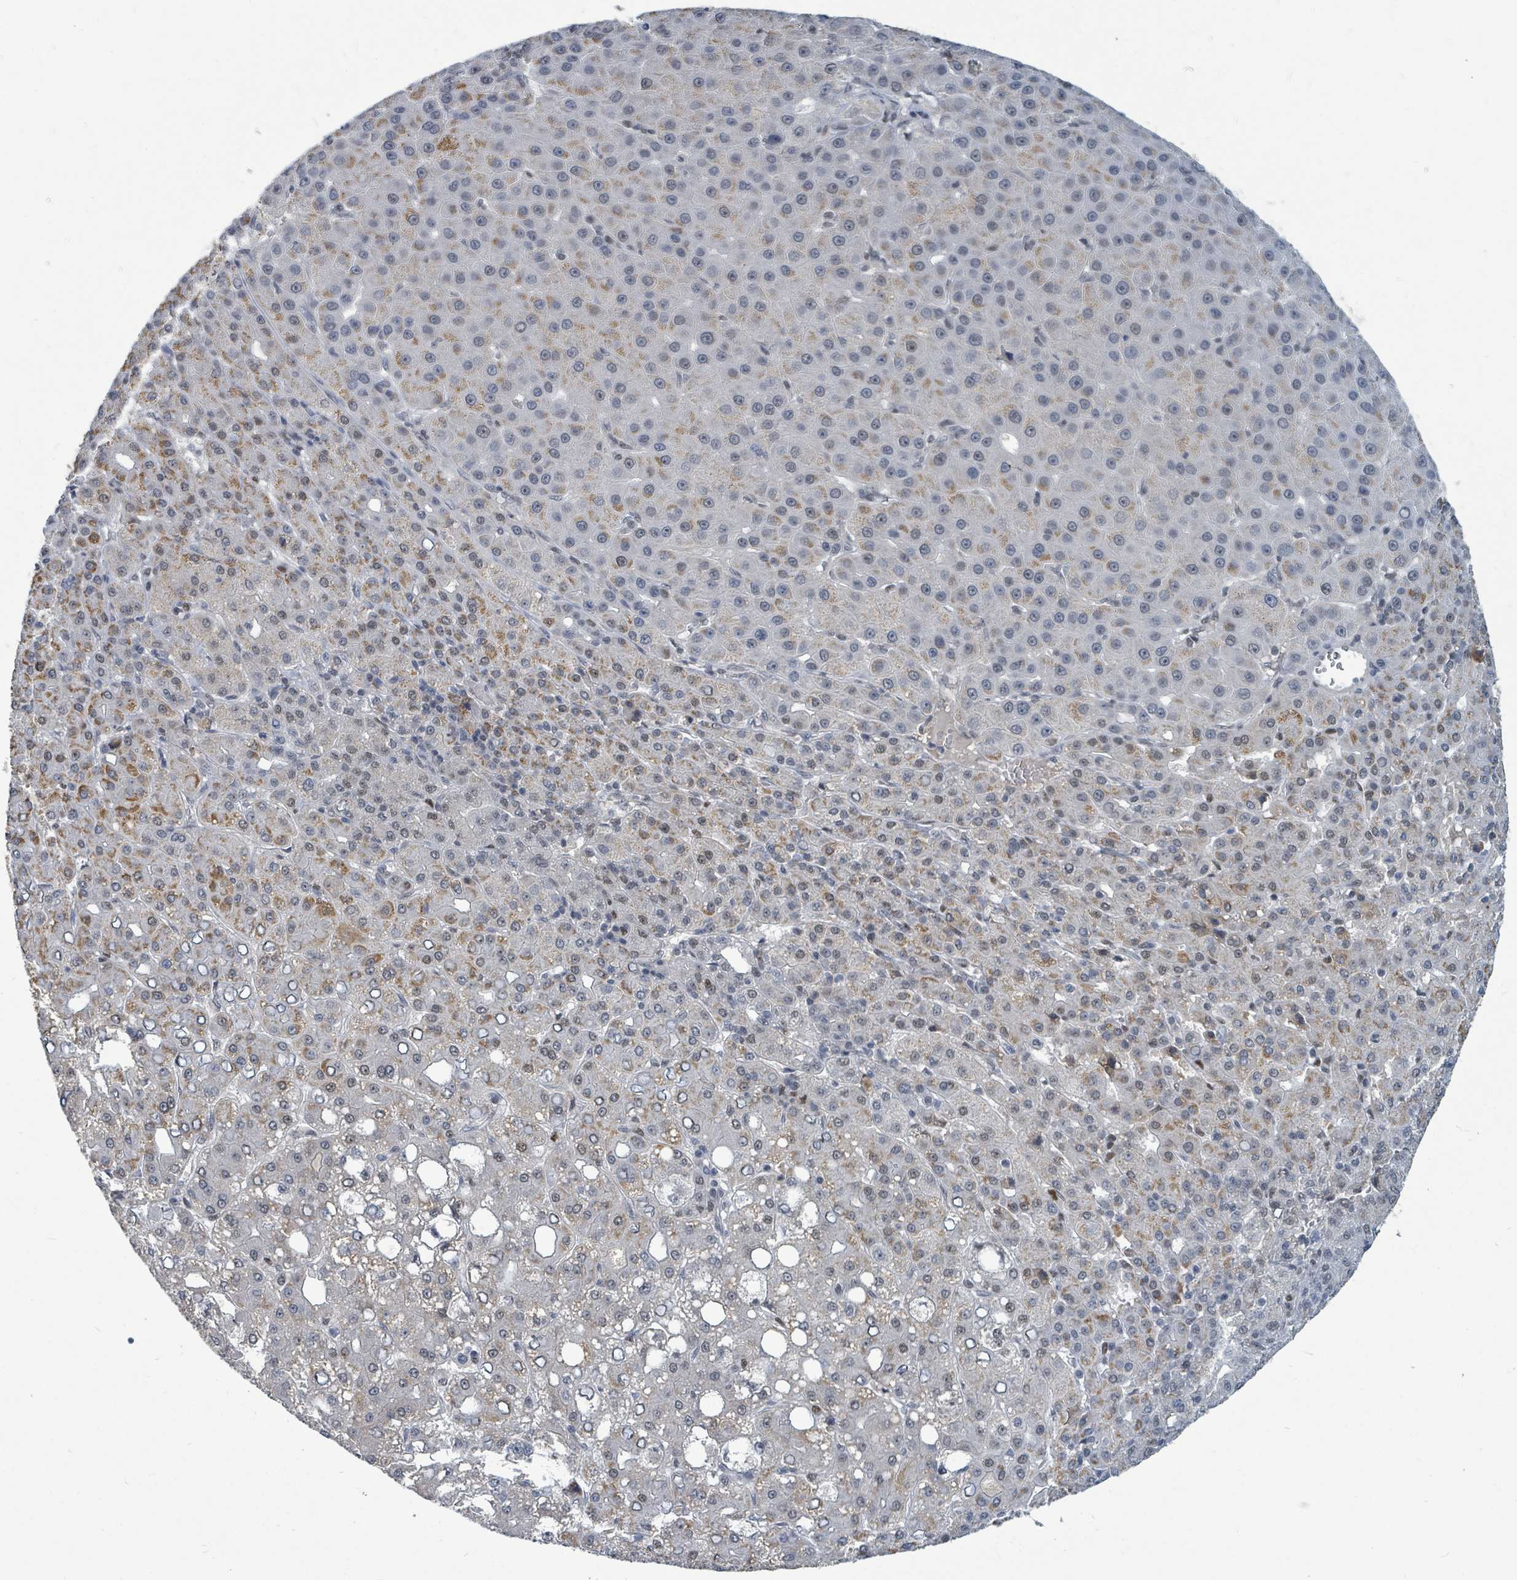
{"staining": {"intensity": "moderate", "quantity": "25%-75%", "location": "cytoplasmic/membranous"}, "tissue": "liver cancer", "cell_type": "Tumor cells", "image_type": "cancer", "snomed": [{"axis": "morphology", "description": "Carcinoma, Hepatocellular, NOS"}, {"axis": "topography", "description": "Liver"}], "caption": "High-magnification brightfield microscopy of liver cancer (hepatocellular carcinoma) stained with DAB (brown) and counterstained with hematoxylin (blue). tumor cells exhibit moderate cytoplasmic/membranous staining is present in approximately25%-75% of cells.", "gene": "UCK1", "patient": {"sex": "male", "age": 65}}